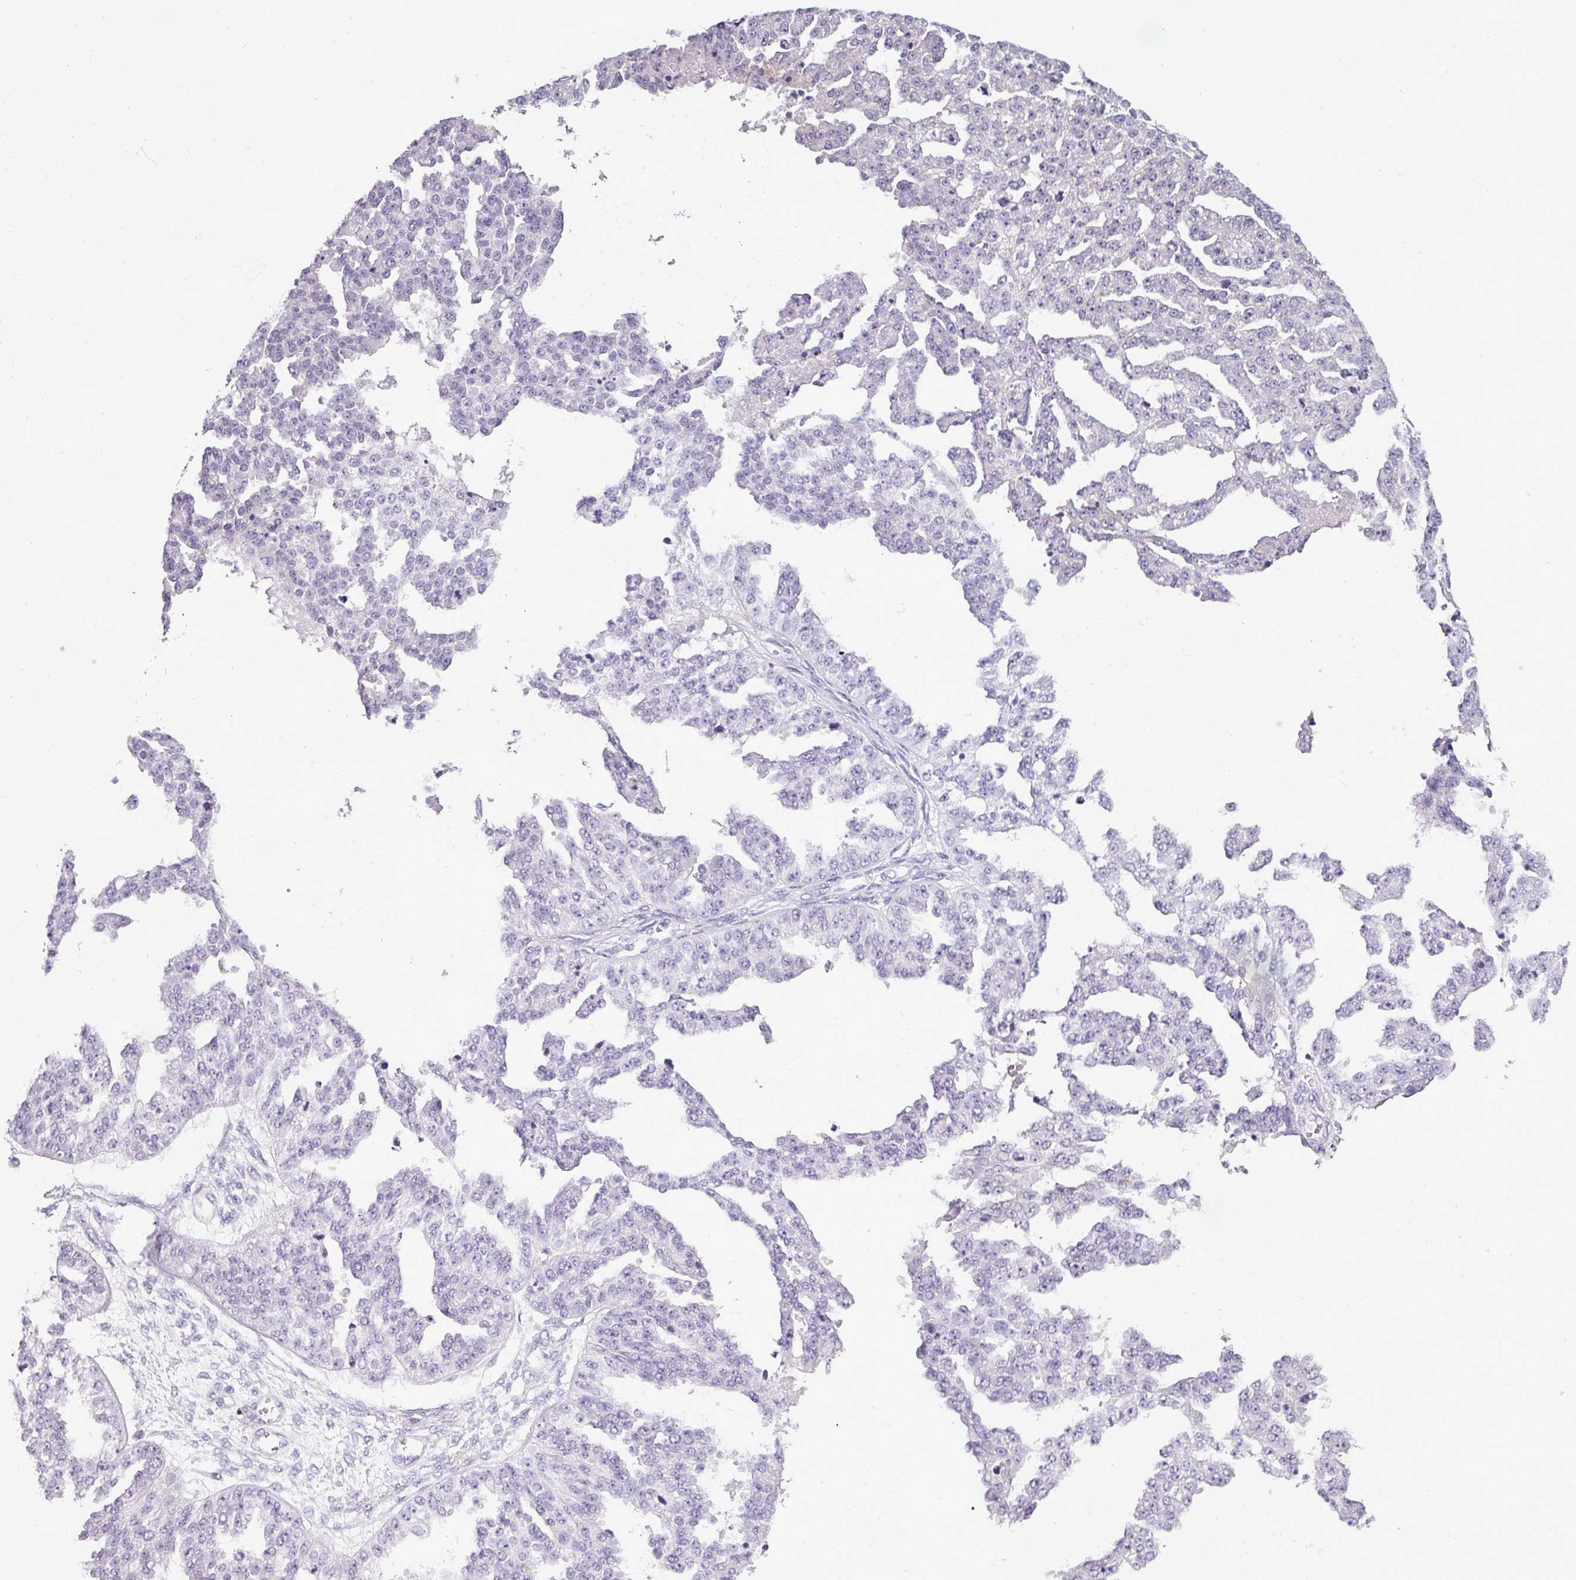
{"staining": {"intensity": "negative", "quantity": "none", "location": "none"}, "tissue": "ovarian cancer", "cell_type": "Tumor cells", "image_type": "cancer", "snomed": [{"axis": "morphology", "description": "Cystadenocarcinoma, serous, NOS"}, {"axis": "topography", "description": "Ovary"}], "caption": "An image of human serous cystadenocarcinoma (ovarian) is negative for staining in tumor cells.", "gene": "ATP6V1D", "patient": {"sex": "female", "age": 58}}